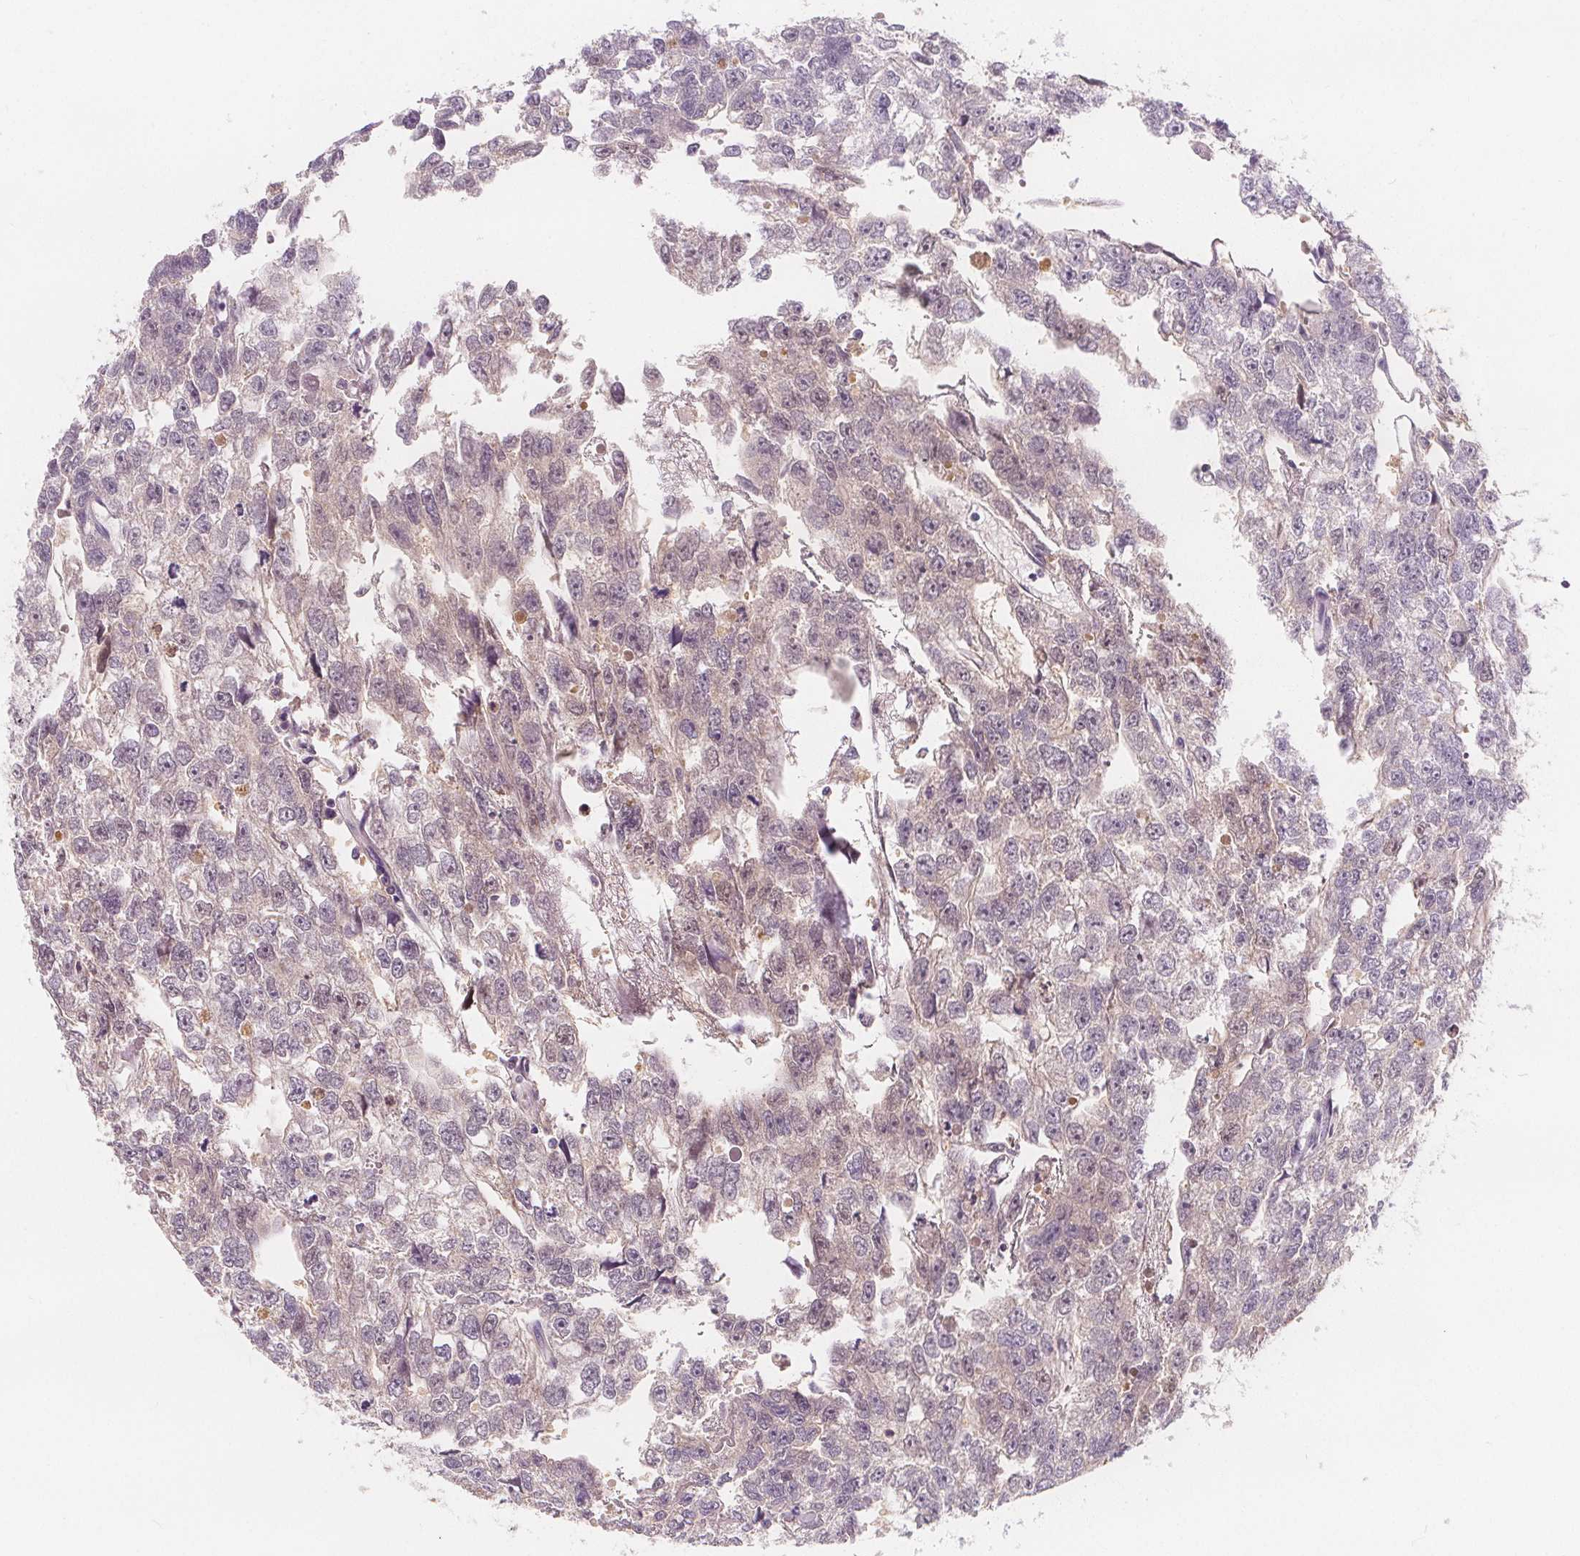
{"staining": {"intensity": "negative", "quantity": "none", "location": "none"}, "tissue": "testis cancer", "cell_type": "Tumor cells", "image_type": "cancer", "snomed": [{"axis": "morphology", "description": "Carcinoma, Embryonal, NOS"}, {"axis": "morphology", "description": "Teratoma, malignant, NOS"}, {"axis": "topography", "description": "Testis"}], "caption": "DAB (3,3'-diaminobenzidine) immunohistochemical staining of testis cancer shows no significant expression in tumor cells. (DAB (3,3'-diaminobenzidine) IHC visualized using brightfield microscopy, high magnification).", "gene": "UGP2", "patient": {"sex": "male", "age": 44}}